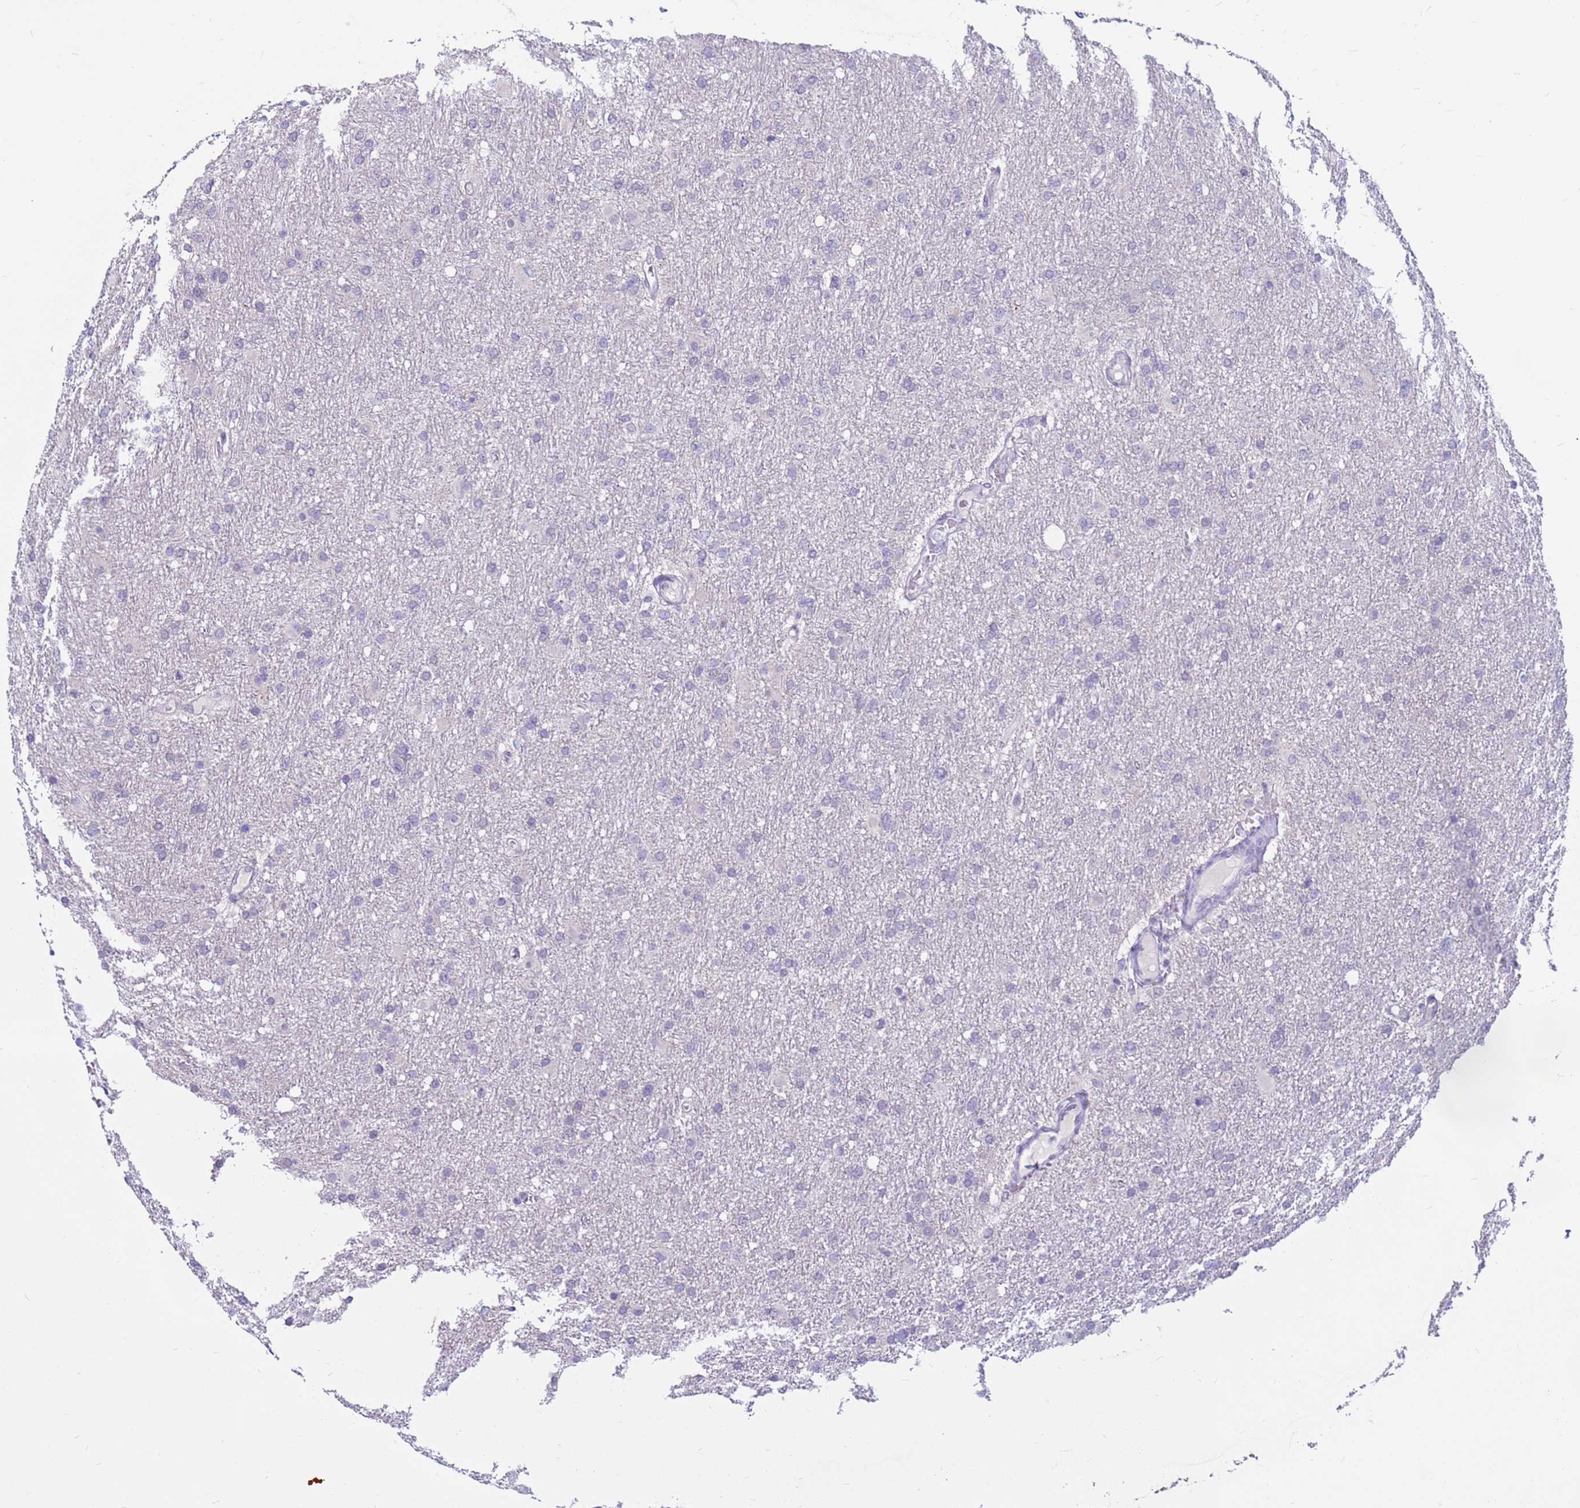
{"staining": {"intensity": "negative", "quantity": "none", "location": "none"}, "tissue": "glioma", "cell_type": "Tumor cells", "image_type": "cancer", "snomed": [{"axis": "morphology", "description": "Glioma, malignant, High grade"}, {"axis": "topography", "description": "Cerebral cortex"}], "caption": "Tumor cells are negative for protein expression in human malignant glioma (high-grade).", "gene": "CDK2AP2", "patient": {"sex": "female", "age": 36}}